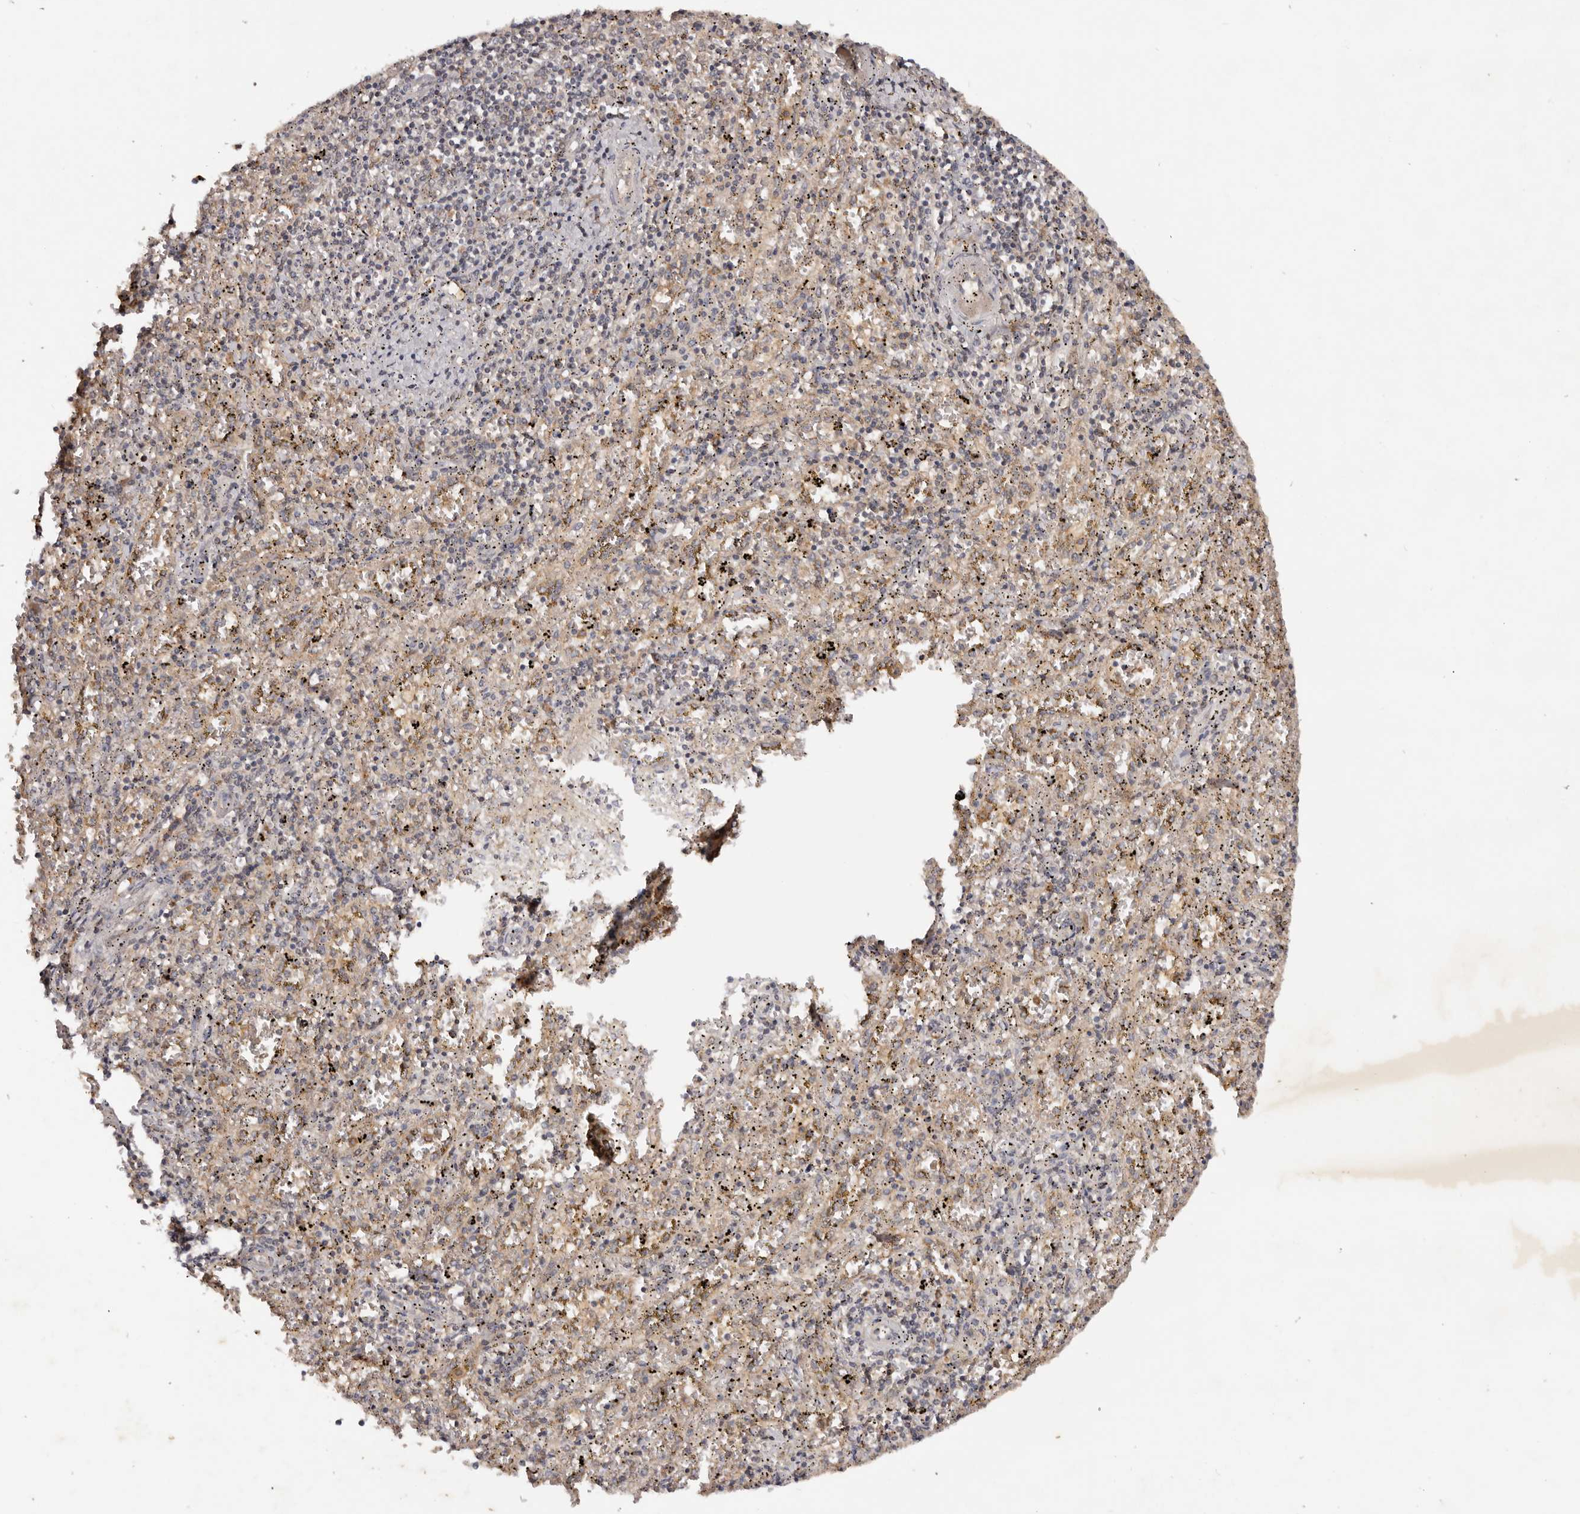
{"staining": {"intensity": "weak", "quantity": "<25%", "location": "cytoplasmic/membranous"}, "tissue": "spleen", "cell_type": "Cells in red pulp", "image_type": "normal", "snomed": [{"axis": "morphology", "description": "Normal tissue, NOS"}, {"axis": "topography", "description": "Spleen"}], "caption": "DAB (3,3'-diaminobenzidine) immunohistochemical staining of normal spleen displays no significant staining in cells in red pulp.", "gene": "PKIB", "patient": {"sex": "male", "age": 11}}